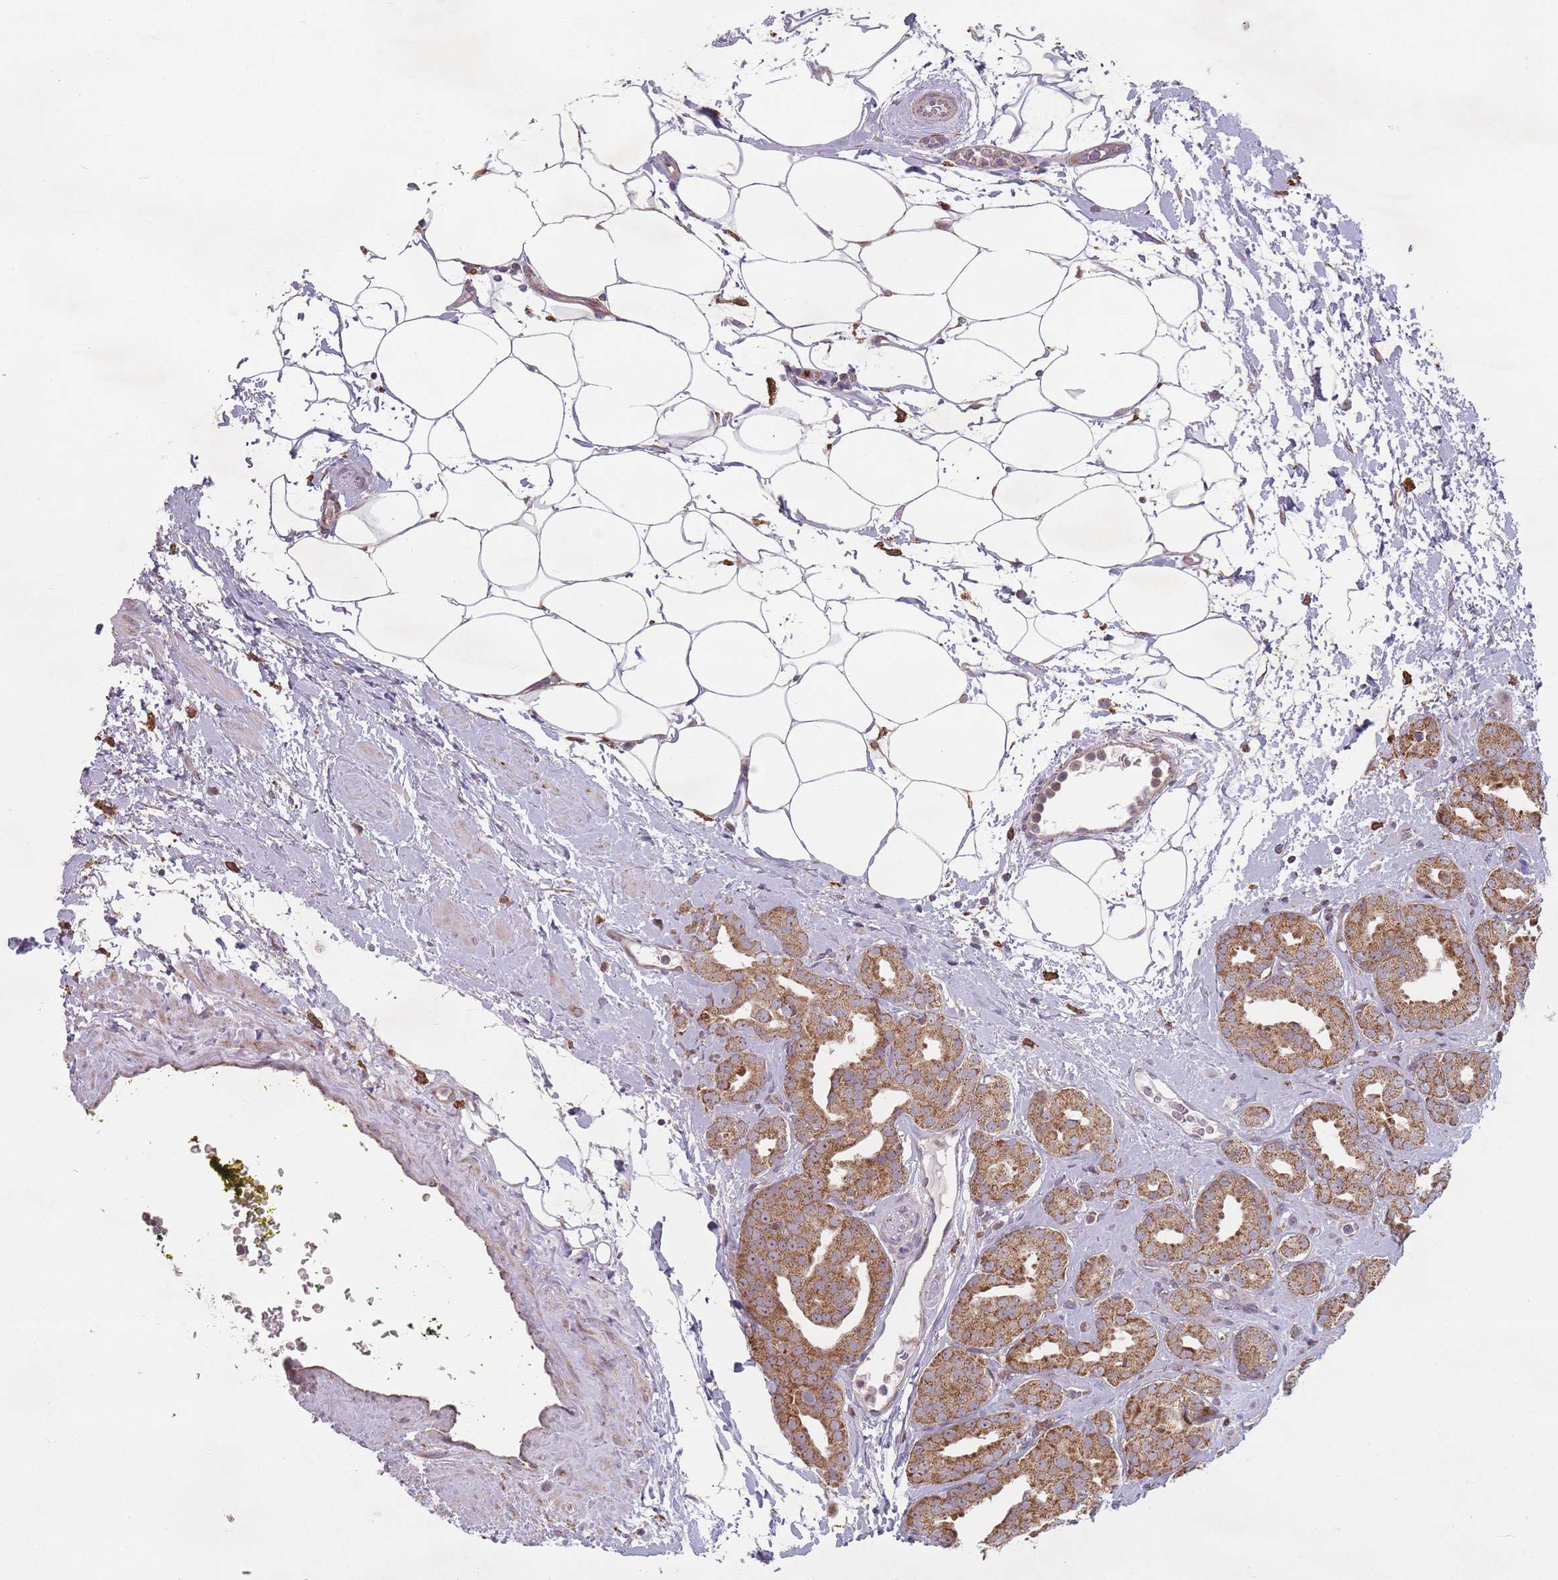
{"staining": {"intensity": "moderate", "quantity": ">75%", "location": "cytoplasmic/membranous"}, "tissue": "prostate cancer", "cell_type": "Tumor cells", "image_type": "cancer", "snomed": [{"axis": "morphology", "description": "Adenocarcinoma, High grade"}, {"axis": "topography", "description": "Prostate"}], "caption": "Human prostate cancer stained with a protein marker demonstrates moderate staining in tumor cells.", "gene": "OR10Q1", "patient": {"sex": "male", "age": 63}}